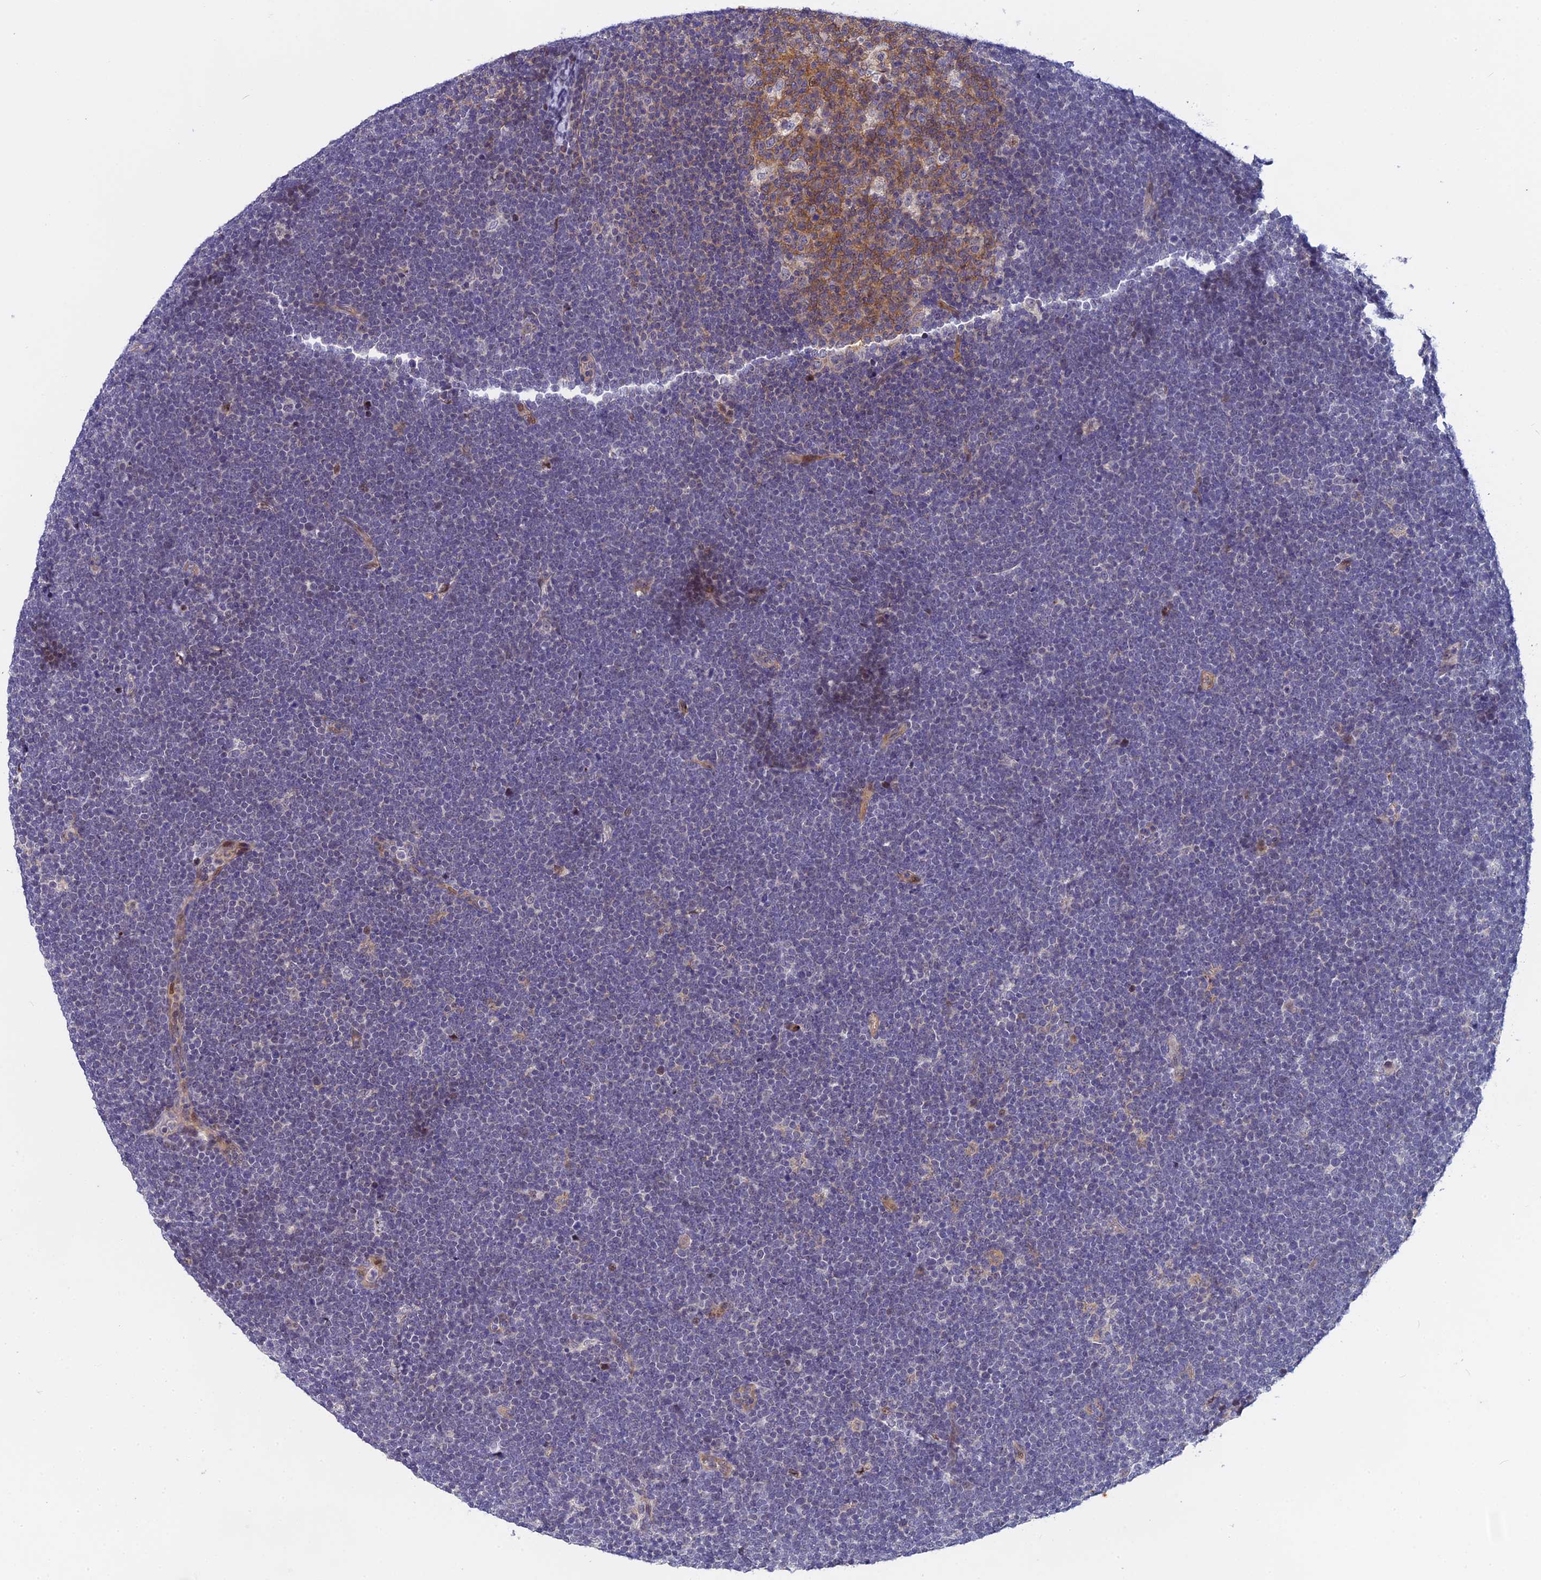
{"staining": {"intensity": "negative", "quantity": "none", "location": "none"}, "tissue": "lymphoma", "cell_type": "Tumor cells", "image_type": "cancer", "snomed": [{"axis": "morphology", "description": "Malignant lymphoma, non-Hodgkin's type, High grade"}, {"axis": "topography", "description": "Lymph node"}], "caption": "Immunohistochemistry (IHC) of lymphoma shows no staining in tumor cells.", "gene": "ANKRD34B", "patient": {"sex": "male", "age": 13}}